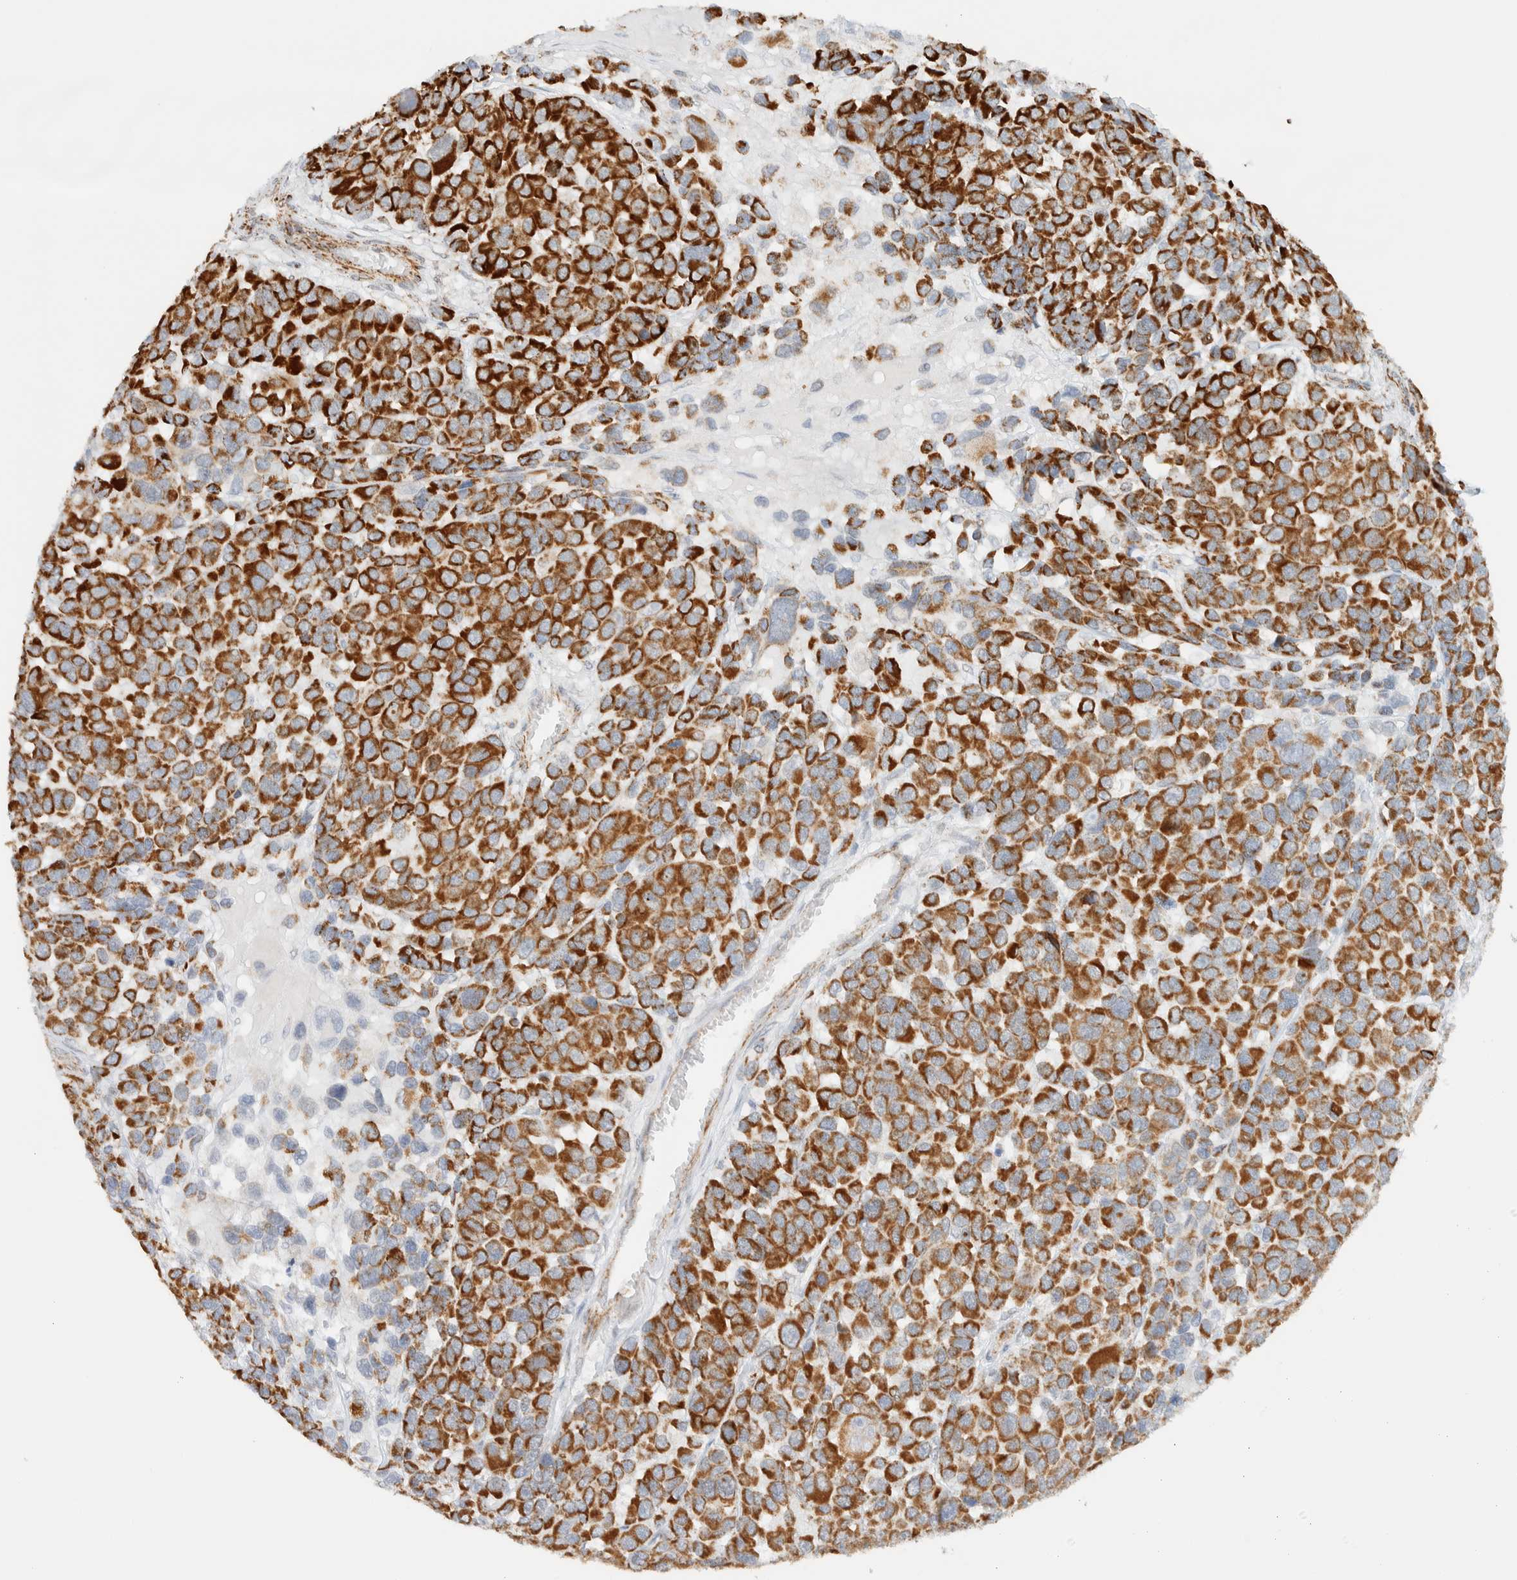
{"staining": {"intensity": "strong", "quantity": ">75%", "location": "cytoplasmic/membranous"}, "tissue": "melanoma", "cell_type": "Tumor cells", "image_type": "cancer", "snomed": [{"axis": "morphology", "description": "Malignant melanoma, NOS"}, {"axis": "topography", "description": "Skin"}], "caption": "Protein analysis of malignant melanoma tissue displays strong cytoplasmic/membranous positivity in approximately >75% of tumor cells.", "gene": "KIFAP3", "patient": {"sex": "male", "age": 53}}